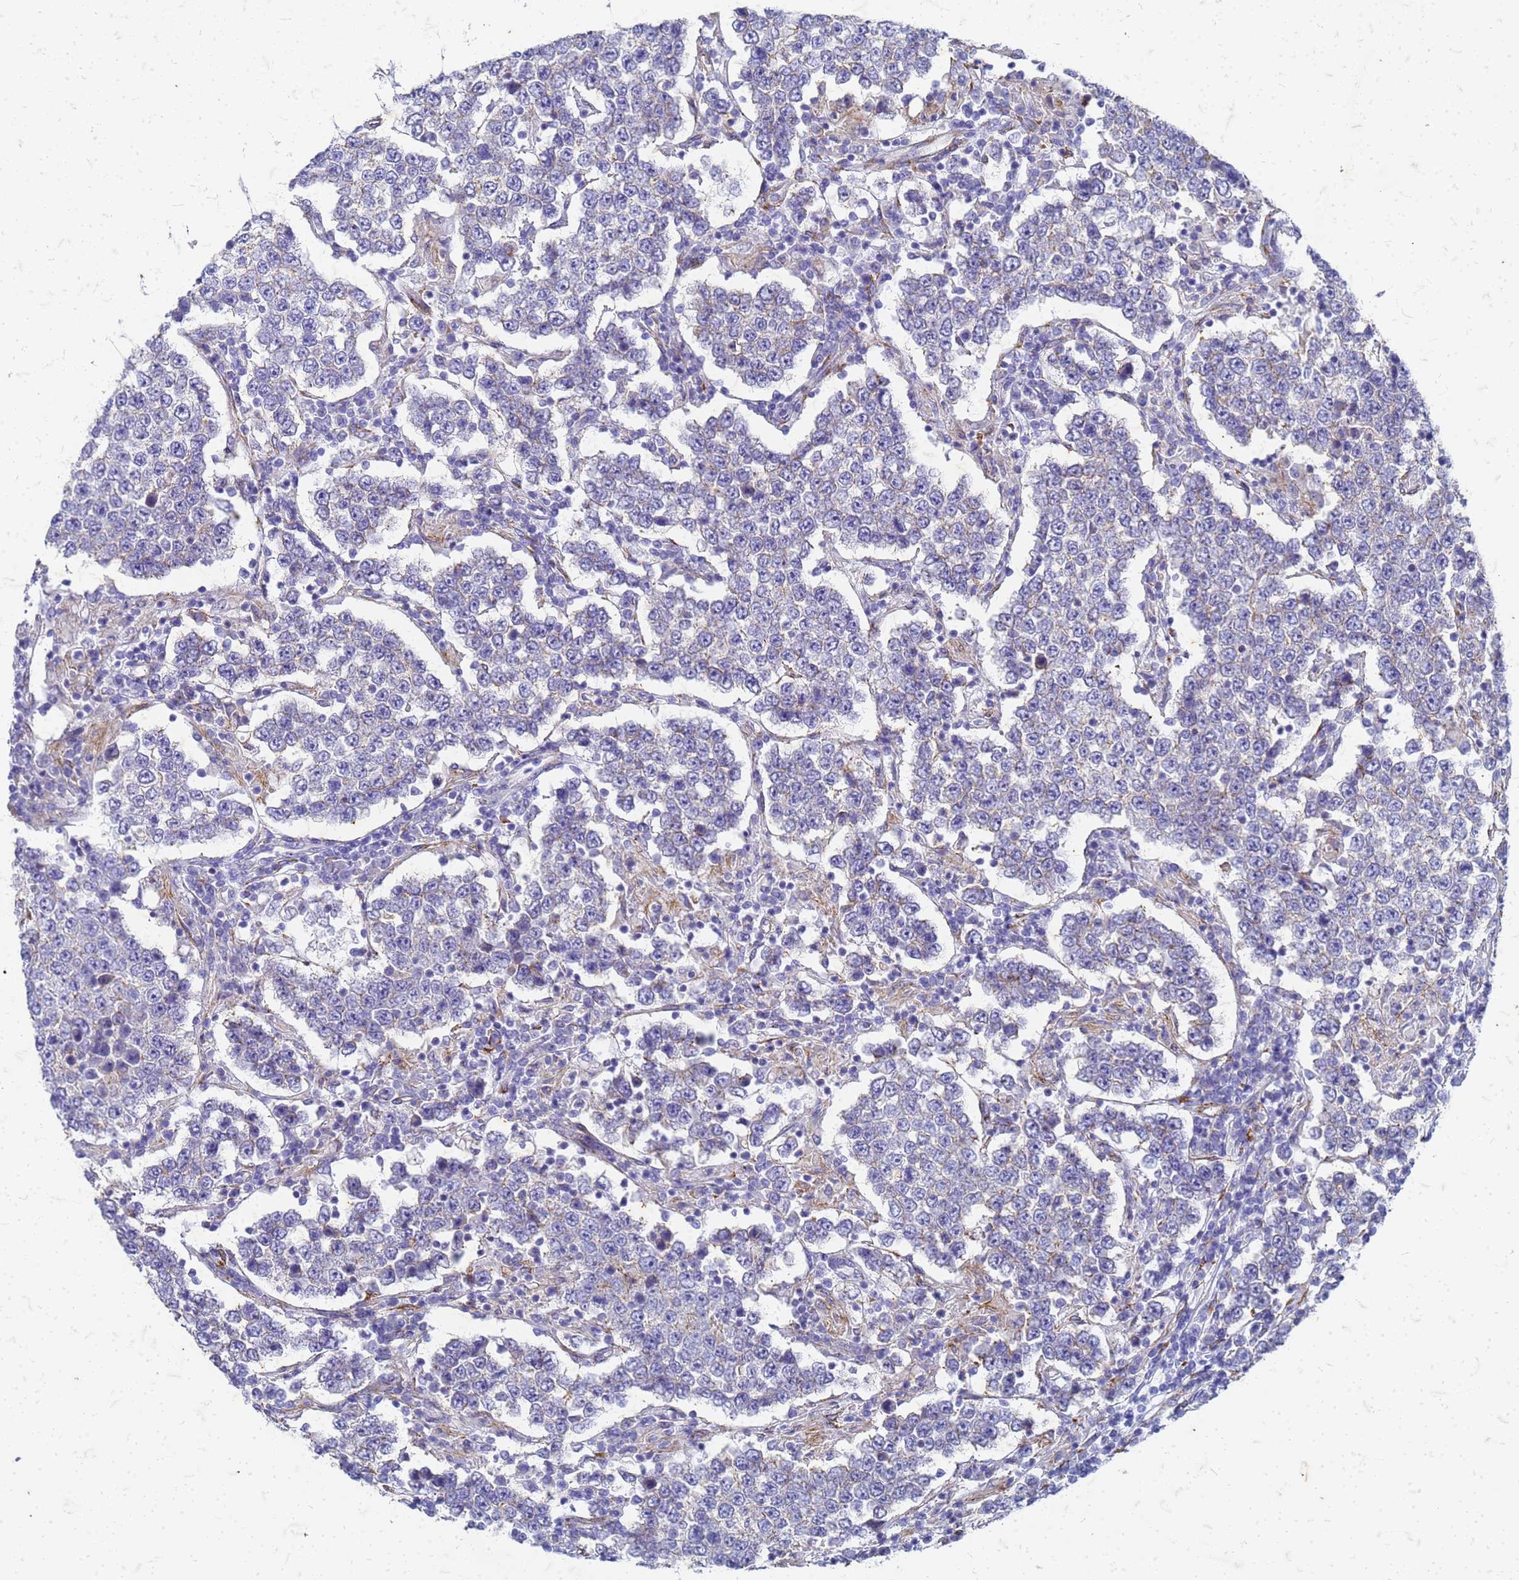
{"staining": {"intensity": "negative", "quantity": "none", "location": "none"}, "tissue": "testis cancer", "cell_type": "Tumor cells", "image_type": "cancer", "snomed": [{"axis": "morphology", "description": "Normal tissue, NOS"}, {"axis": "morphology", "description": "Urothelial carcinoma, High grade"}, {"axis": "morphology", "description": "Seminoma, NOS"}, {"axis": "morphology", "description": "Carcinoma, Embryonal, NOS"}, {"axis": "topography", "description": "Urinary bladder"}, {"axis": "topography", "description": "Testis"}], "caption": "The histopathology image demonstrates no significant expression in tumor cells of testis cancer. (Stains: DAB (3,3'-diaminobenzidine) IHC with hematoxylin counter stain, Microscopy: brightfield microscopy at high magnification).", "gene": "TRIM64B", "patient": {"sex": "male", "age": 41}}